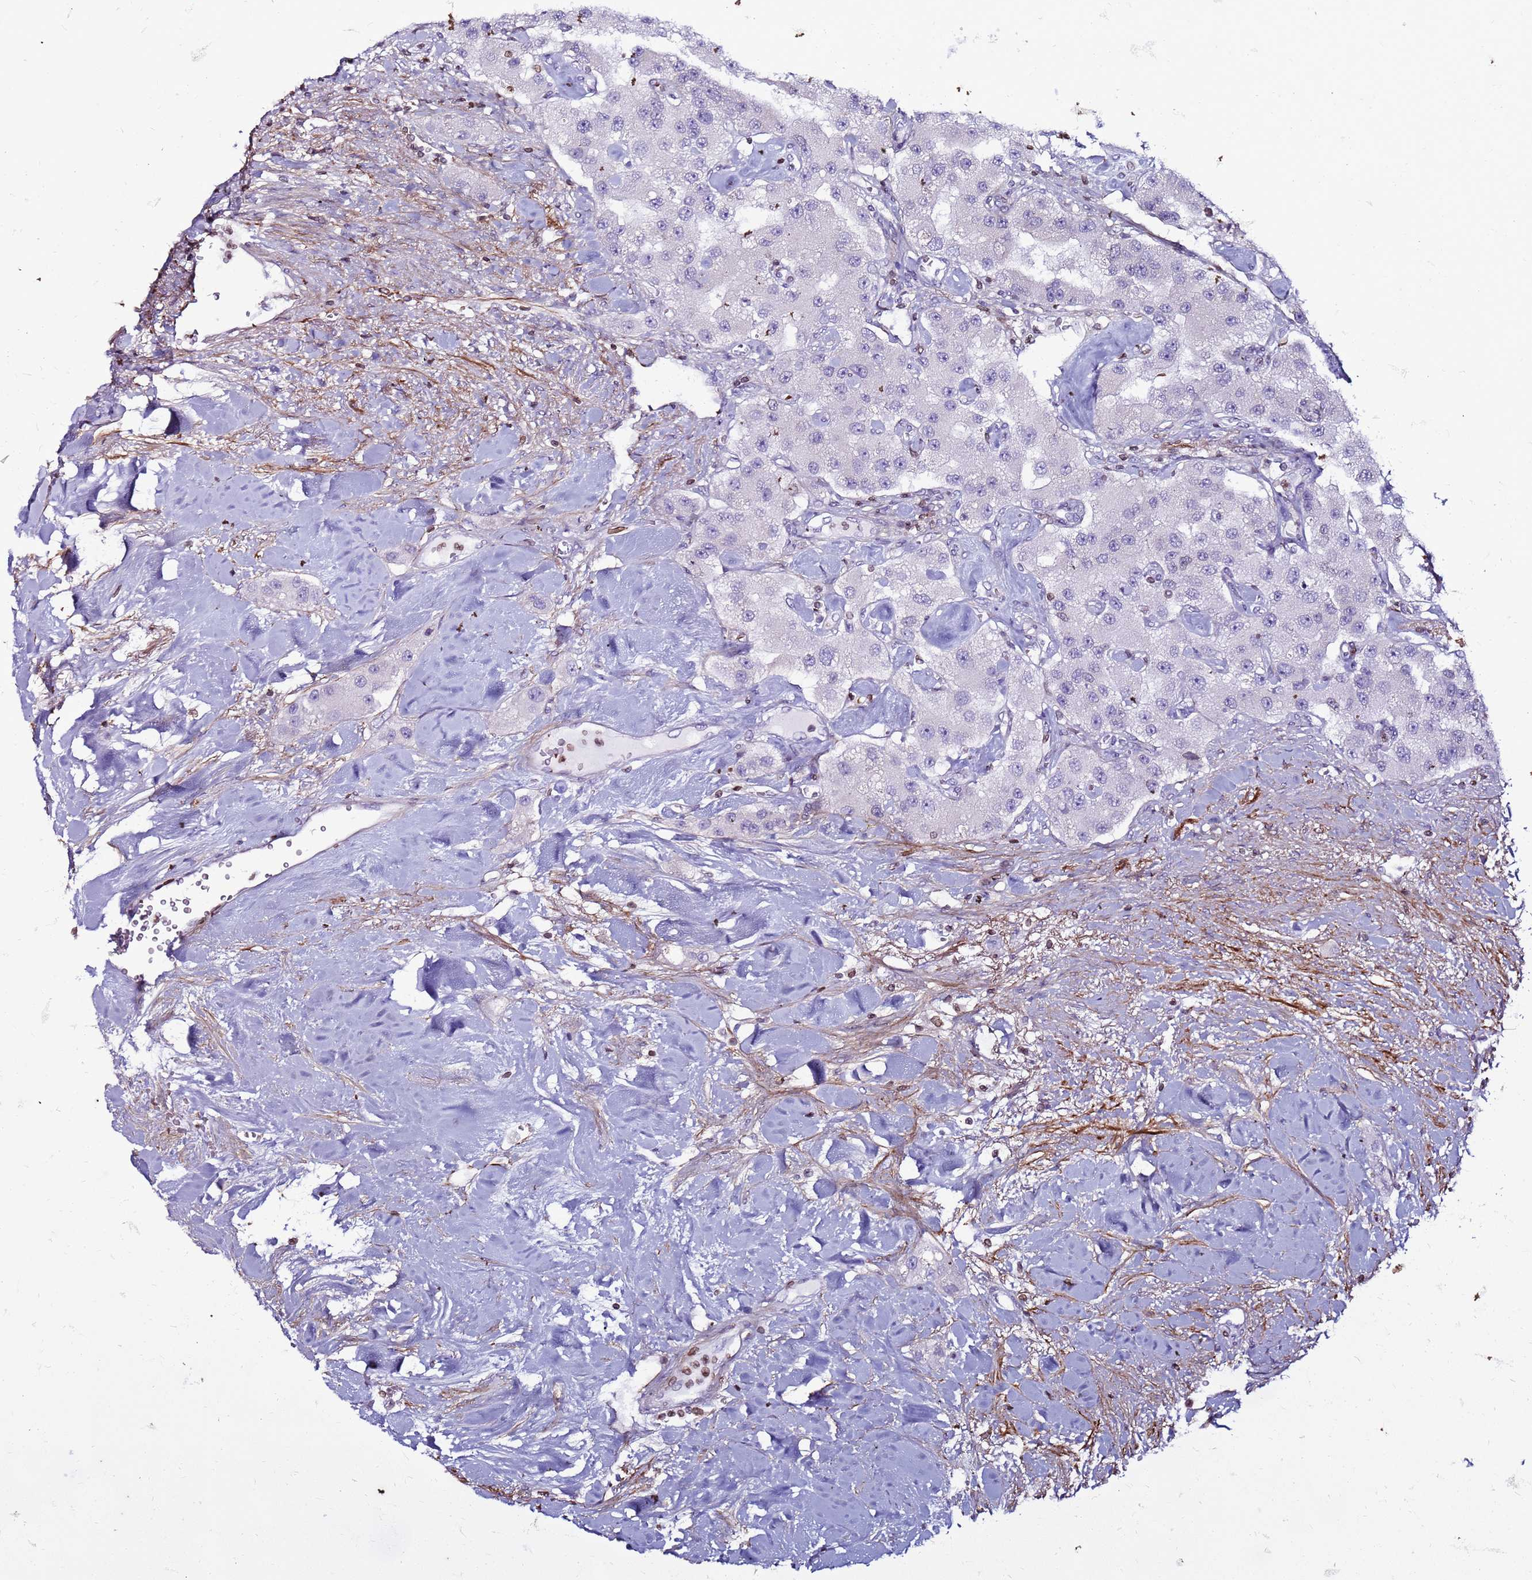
{"staining": {"intensity": "negative", "quantity": "none", "location": "none"}, "tissue": "carcinoid", "cell_type": "Tumor cells", "image_type": "cancer", "snomed": [{"axis": "morphology", "description": "Carcinoid, malignant, NOS"}, {"axis": "topography", "description": "Pancreas"}], "caption": "High magnification brightfield microscopy of carcinoid stained with DAB (3,3'-diaminobenzidine) (brown) and counterstained with hematoxylin (blue): tumor cells show no significant expression.", "gene": "METTL25B", "patient": {"sex": "male", "age": 41}}